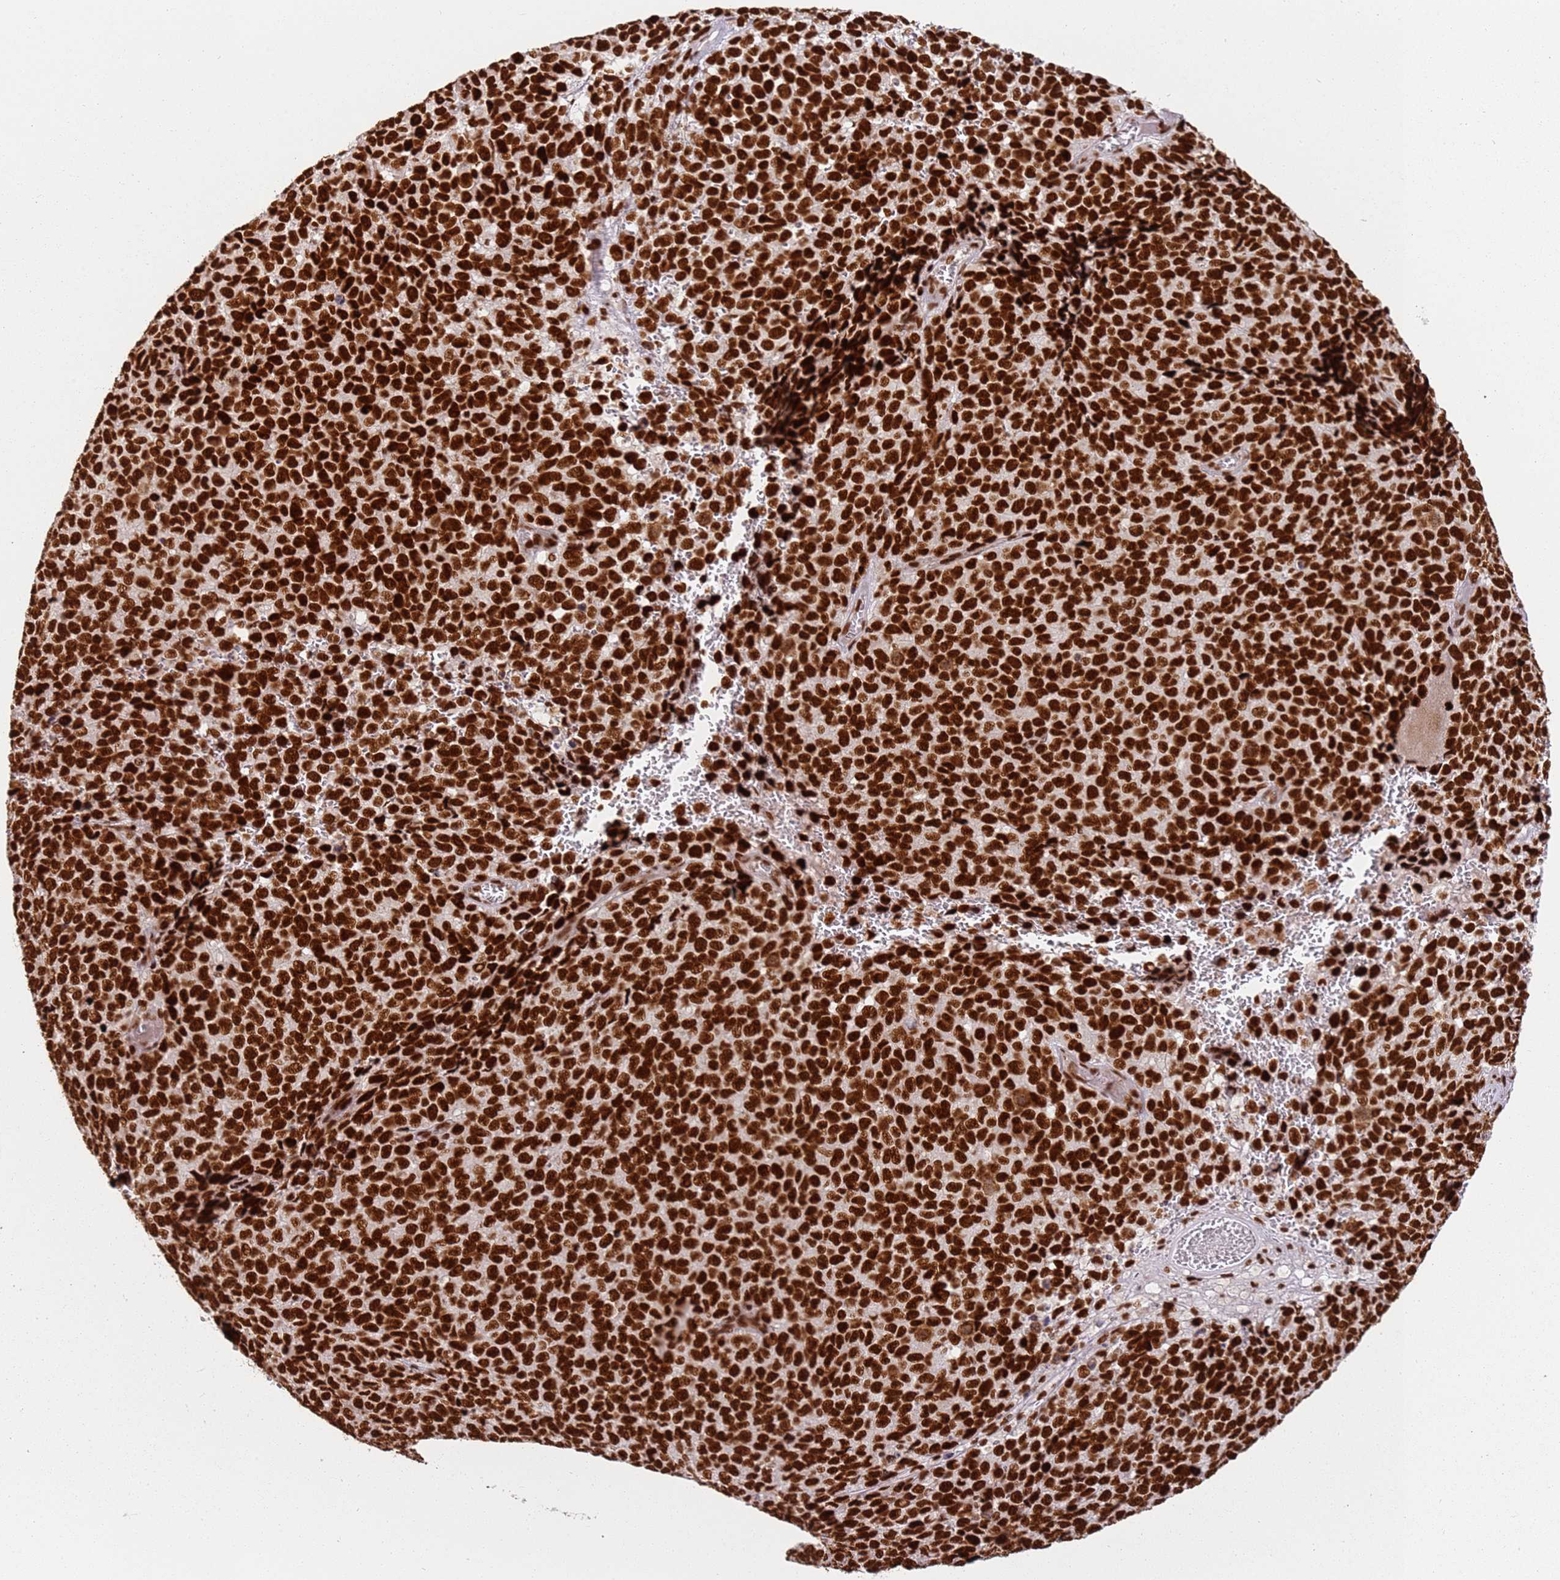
{"staining": {"intensity": "strong", "quantity": ">75%", "location": "nuclear"}, "tissue": "melanoma", "cell_type": "Tumor cells", "image_type": "cancer", "snomed": [{"axis": "morphology", "description": "Malignant melanoma, NOS"}, {"axis": "topography", "description": "Nose, NOS"}], "caption": "About >75% of tumor cells in malignant melanoma reveal strong nuclear protein positivity as visualized by brown immunohistochemical staining.", "gene": "TENT4A", "patient": {"sex": "female", "age": 48}}